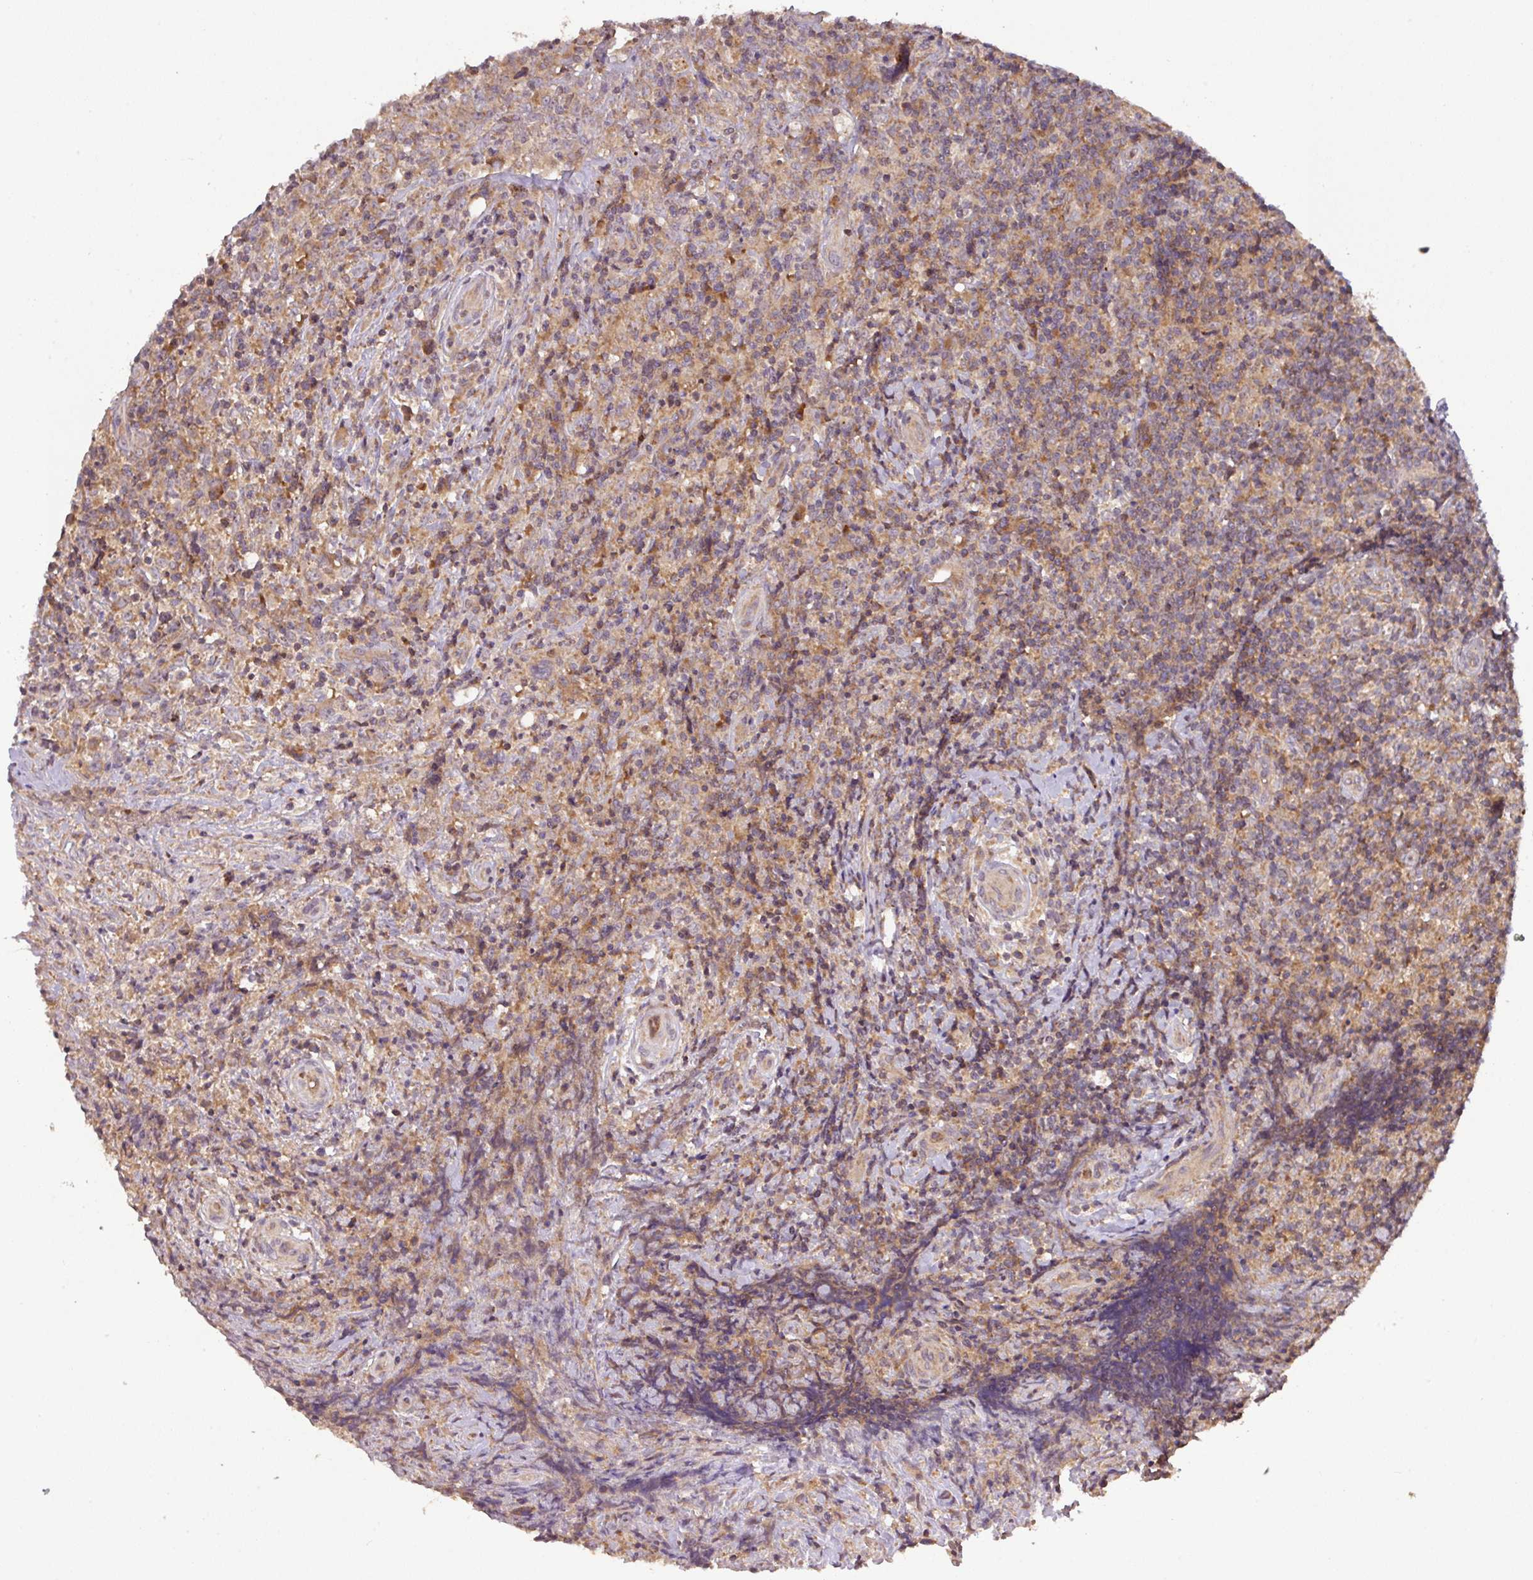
{"staining": {"intensity": "negative", "quantity": "none", "location": "none"}, "tissue": "lymphoma", "cell_type": "Tumor cells", "image_type": "cancer", "snomed": [{"axis": "morphology", "description": "Hodgkin's disease, NOS"}, {"axis": "topography", "description": "Lymph node"}], "caption": "Immunohistochemistry (IHC) micrograph of human Hodgkin's disease stained for a protein (brown), which shows no expression in tumor cells.", "gene": "MRRF", "patient": {"sex": "female", "age": 18}}